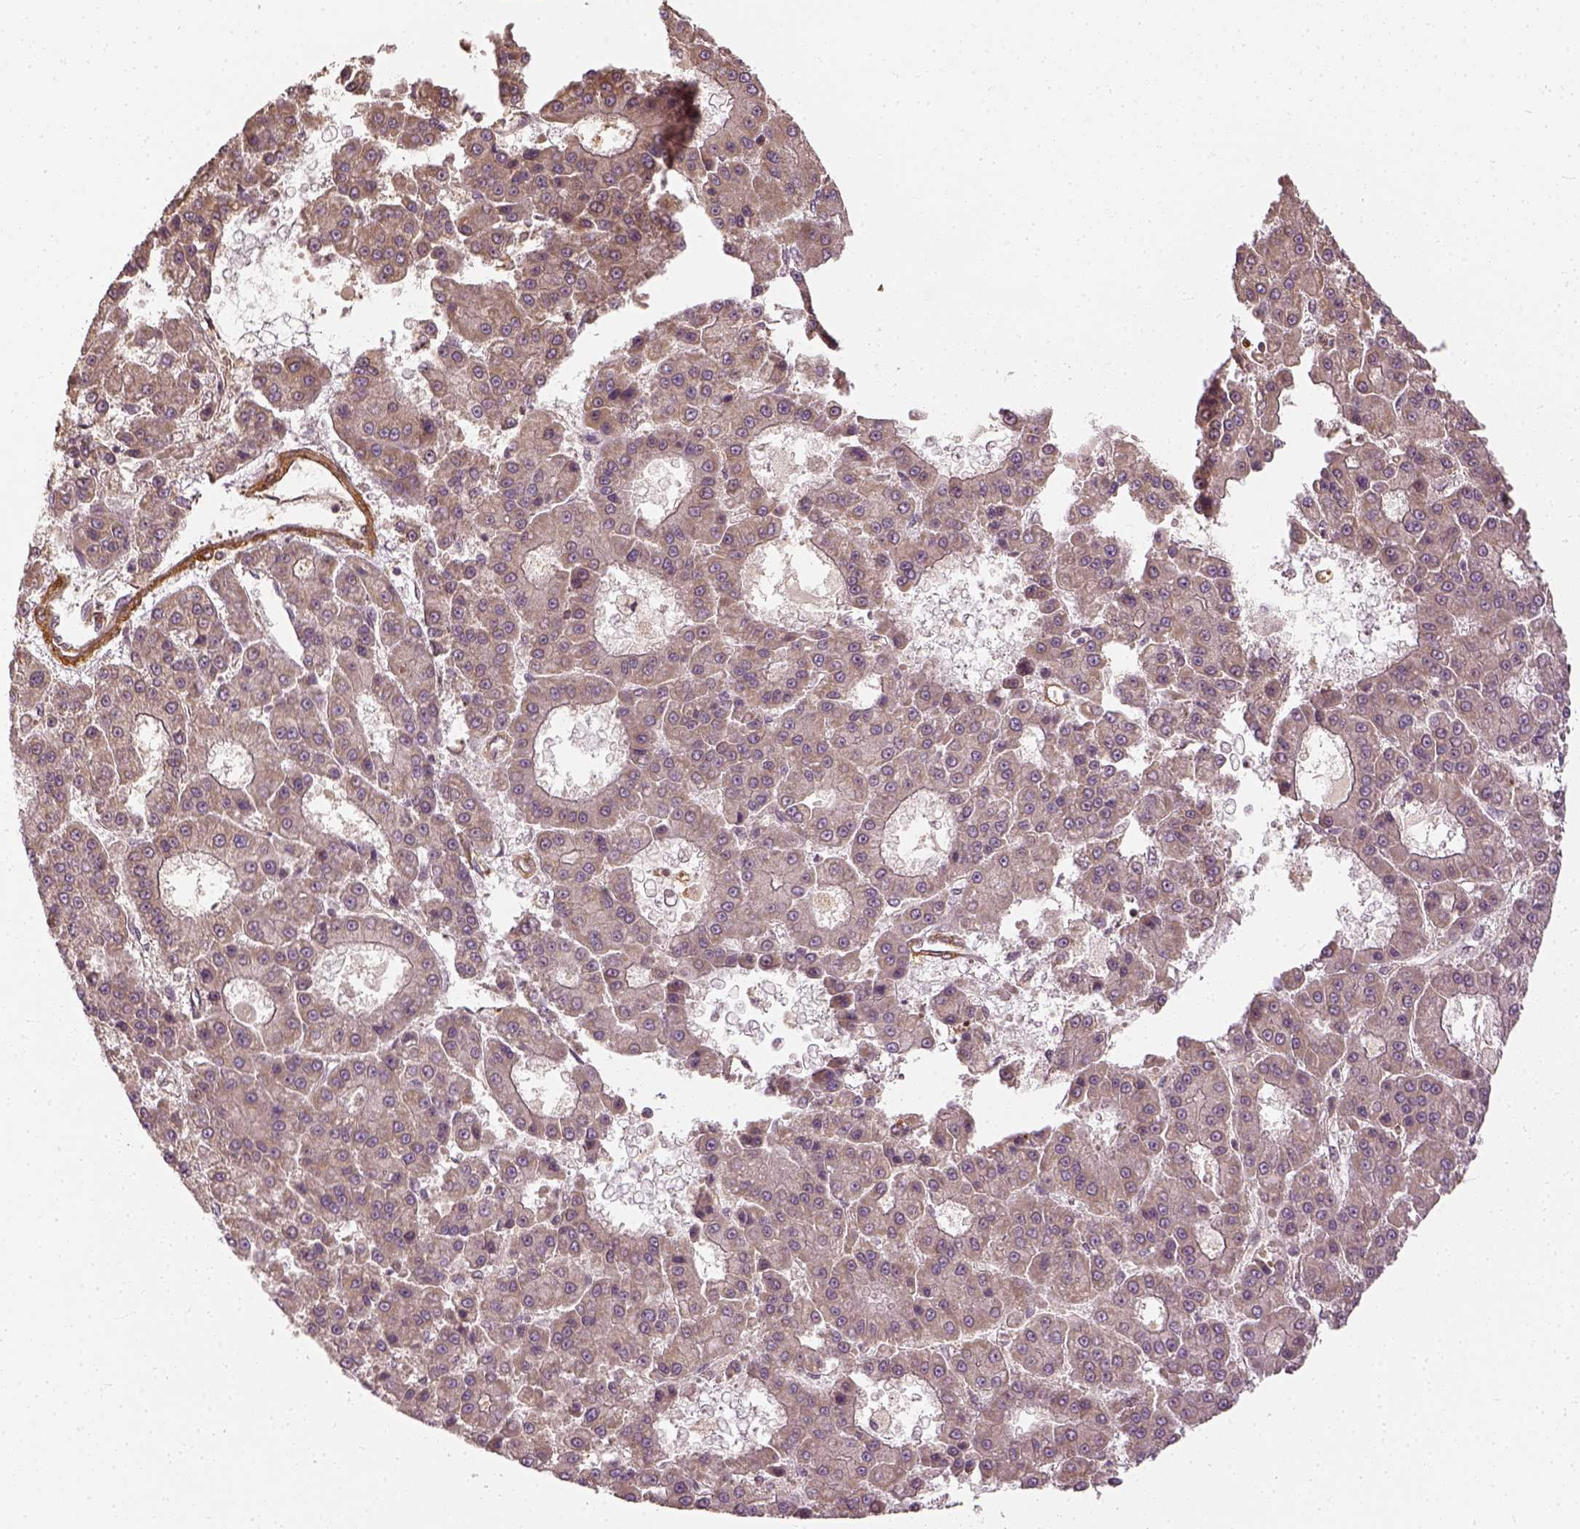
{"staining": {"intensity": "weak", "quantity": "25%-75%", "location": "cytoplasmic/membranous"}, "tissue": "liver cancer", "cell_type": "Tumor cells", "image_type": "cancer", "snomed": [{"axis": "morphology", "description": "Carcinoma, Hepatocellular, NOS"}, {"axis": "topography", "description": "Liver"}], "caption": "Protein expression analysis of human liver cancer (hepatocellular carcinoma) reveals weak cytoplasmic/membranous staining in approximately 25%-75% of tumor cells.", "gene": "VEGFA", "patient": {"sex": "male", "age": 70}}